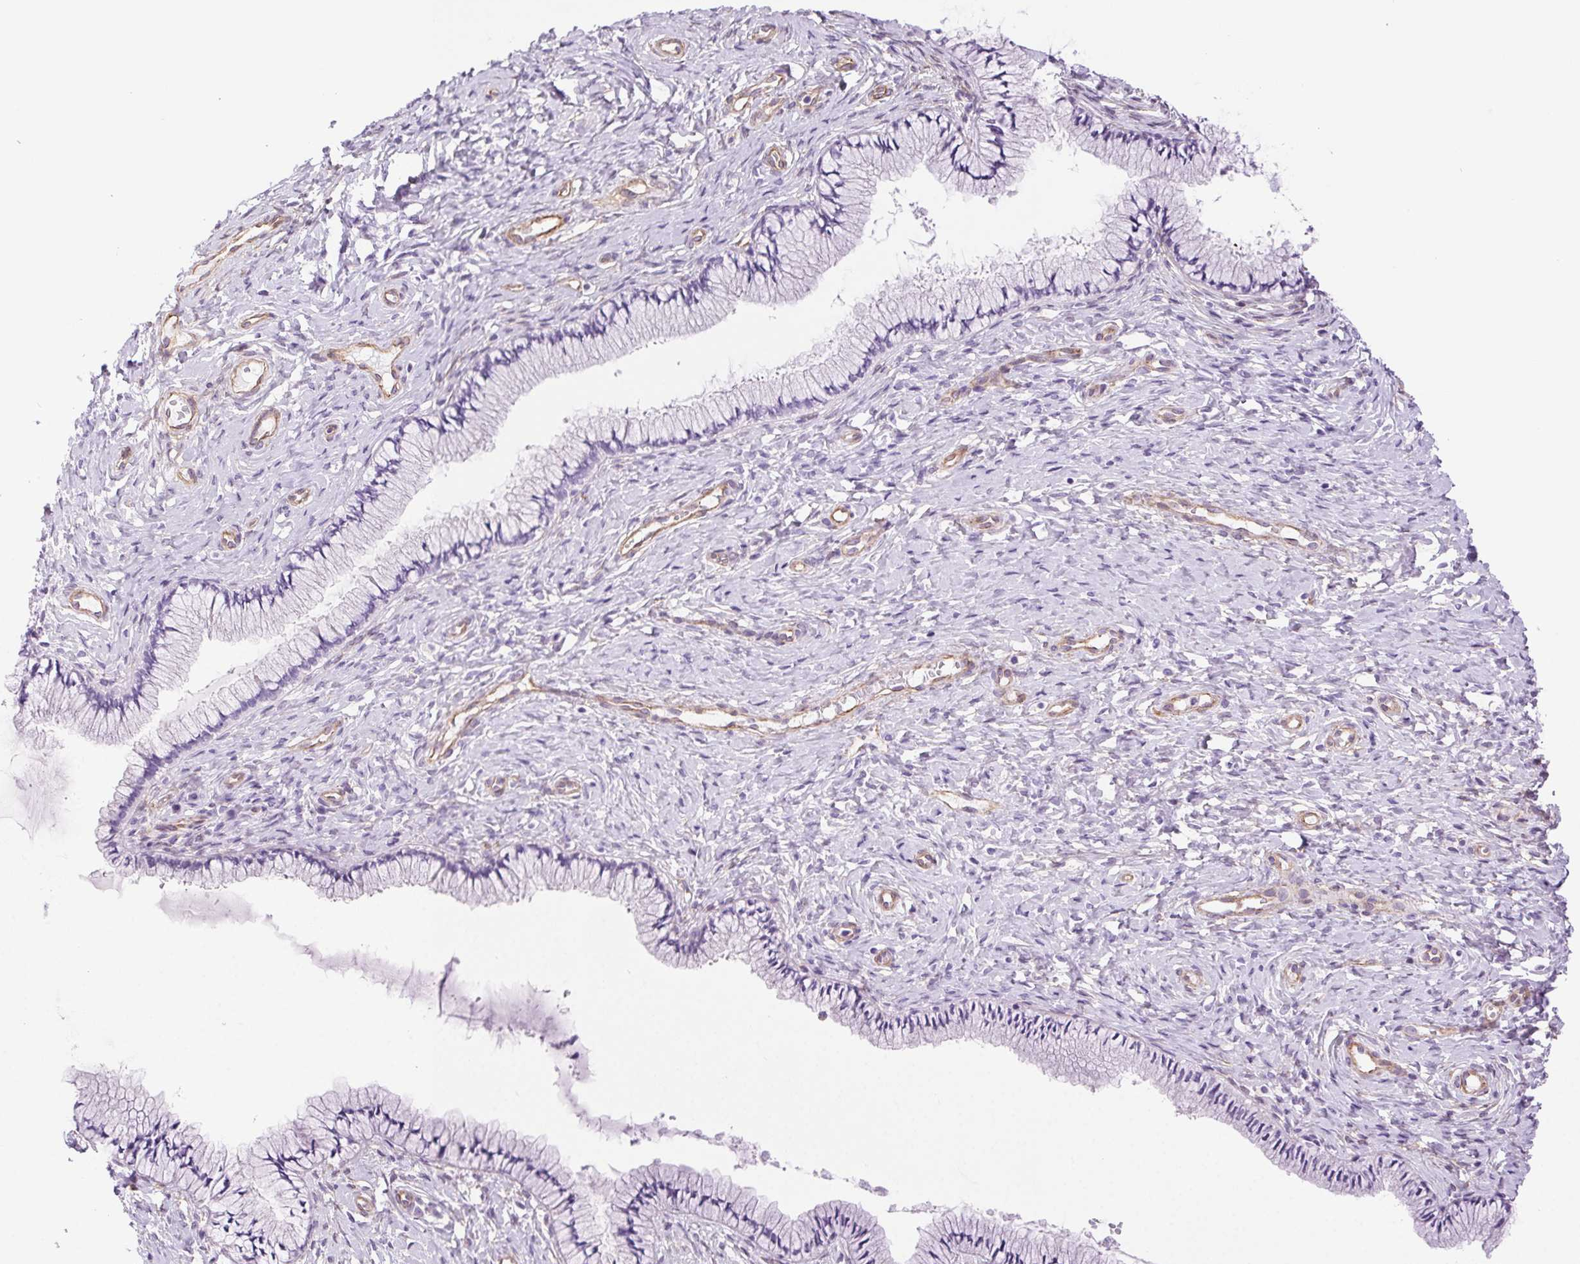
{"staining": {"intensity": "negative", "quantity": "none", "location": "none"}, "tissue": "cervix", "cell_type": "Glandular cells", "image_type": "normal", "snomed": [{"axis": "morphology", "description": "Normal tissue, NOS"}, {"axis": "topography", "description": "Cervix"}], "caption": "Immunohistochemical staining of unremarkable cervix exhibits no significant staining in glandular cells. Brightfield microscopy of immunohistochemistry (IHC) stained with DAB (brown) and hematoxylin (blue), captured at high magnification.", "gene": "SHCBP1L", "patient": {"sex": "female", "age": 37}}